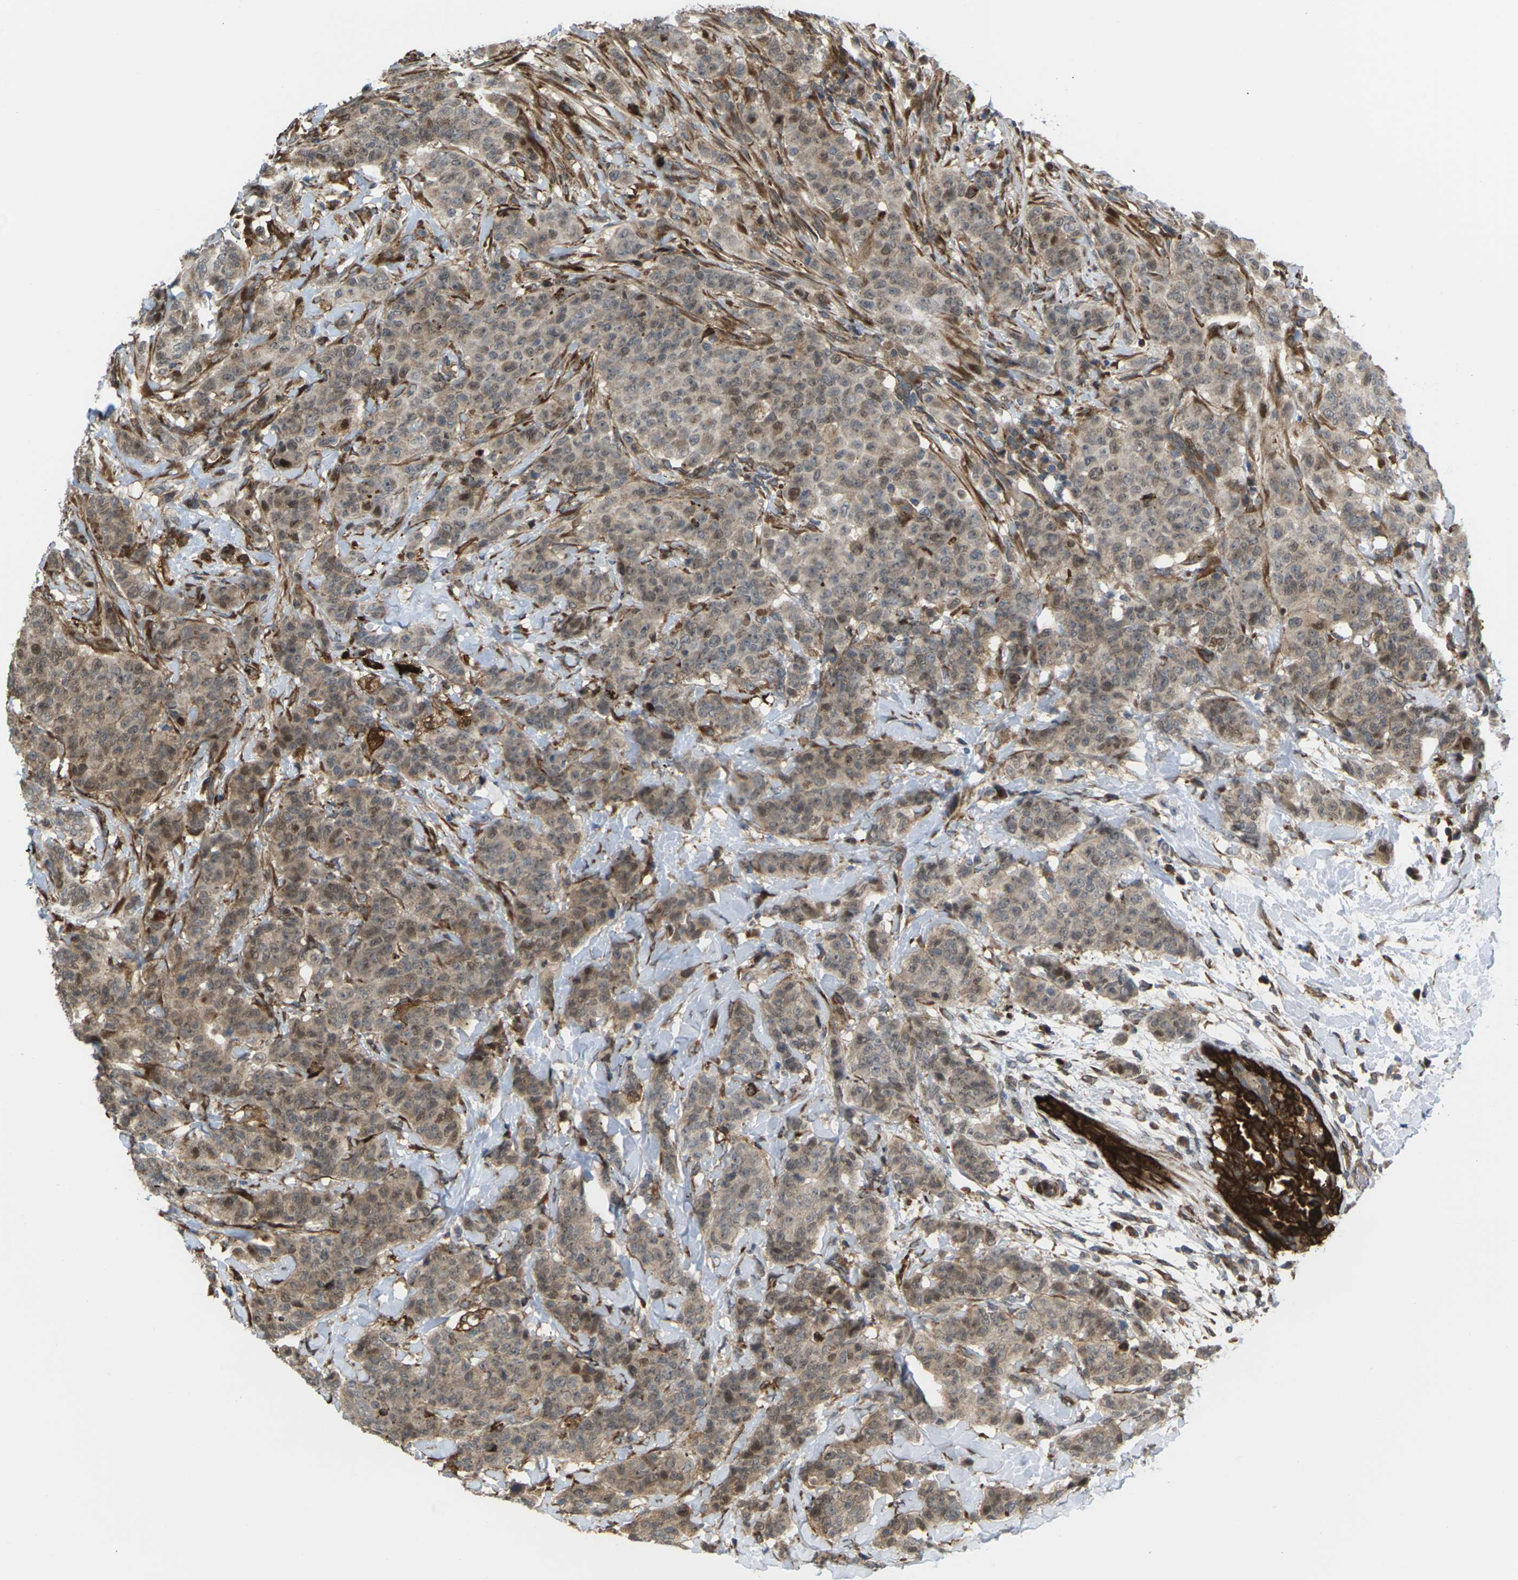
{"staining": {"intensity": "moderate", "quantity": ">75%", "location": "cytoplasmic/membranous,nuclear"}, "tissue": "breast cancer", "cell_type": "Tumor cells", "image_type": "cancer", "snomed": [{"axis": "morphology", "description": "Normal tissue, NOS"}, {"axis": "morphology", "description": "Duct carcinoma"}, {"axis": "topography", "description": "Breast"}], "caption": "Breast invasive ductal carcinoma stained with a brown dye displays moderate cytoplasmic/membranous and nuclear positive positivity in about >75% of tumor cells.", "gene": "ROBO1", "patient": {"sex": "female", "age": 40}}